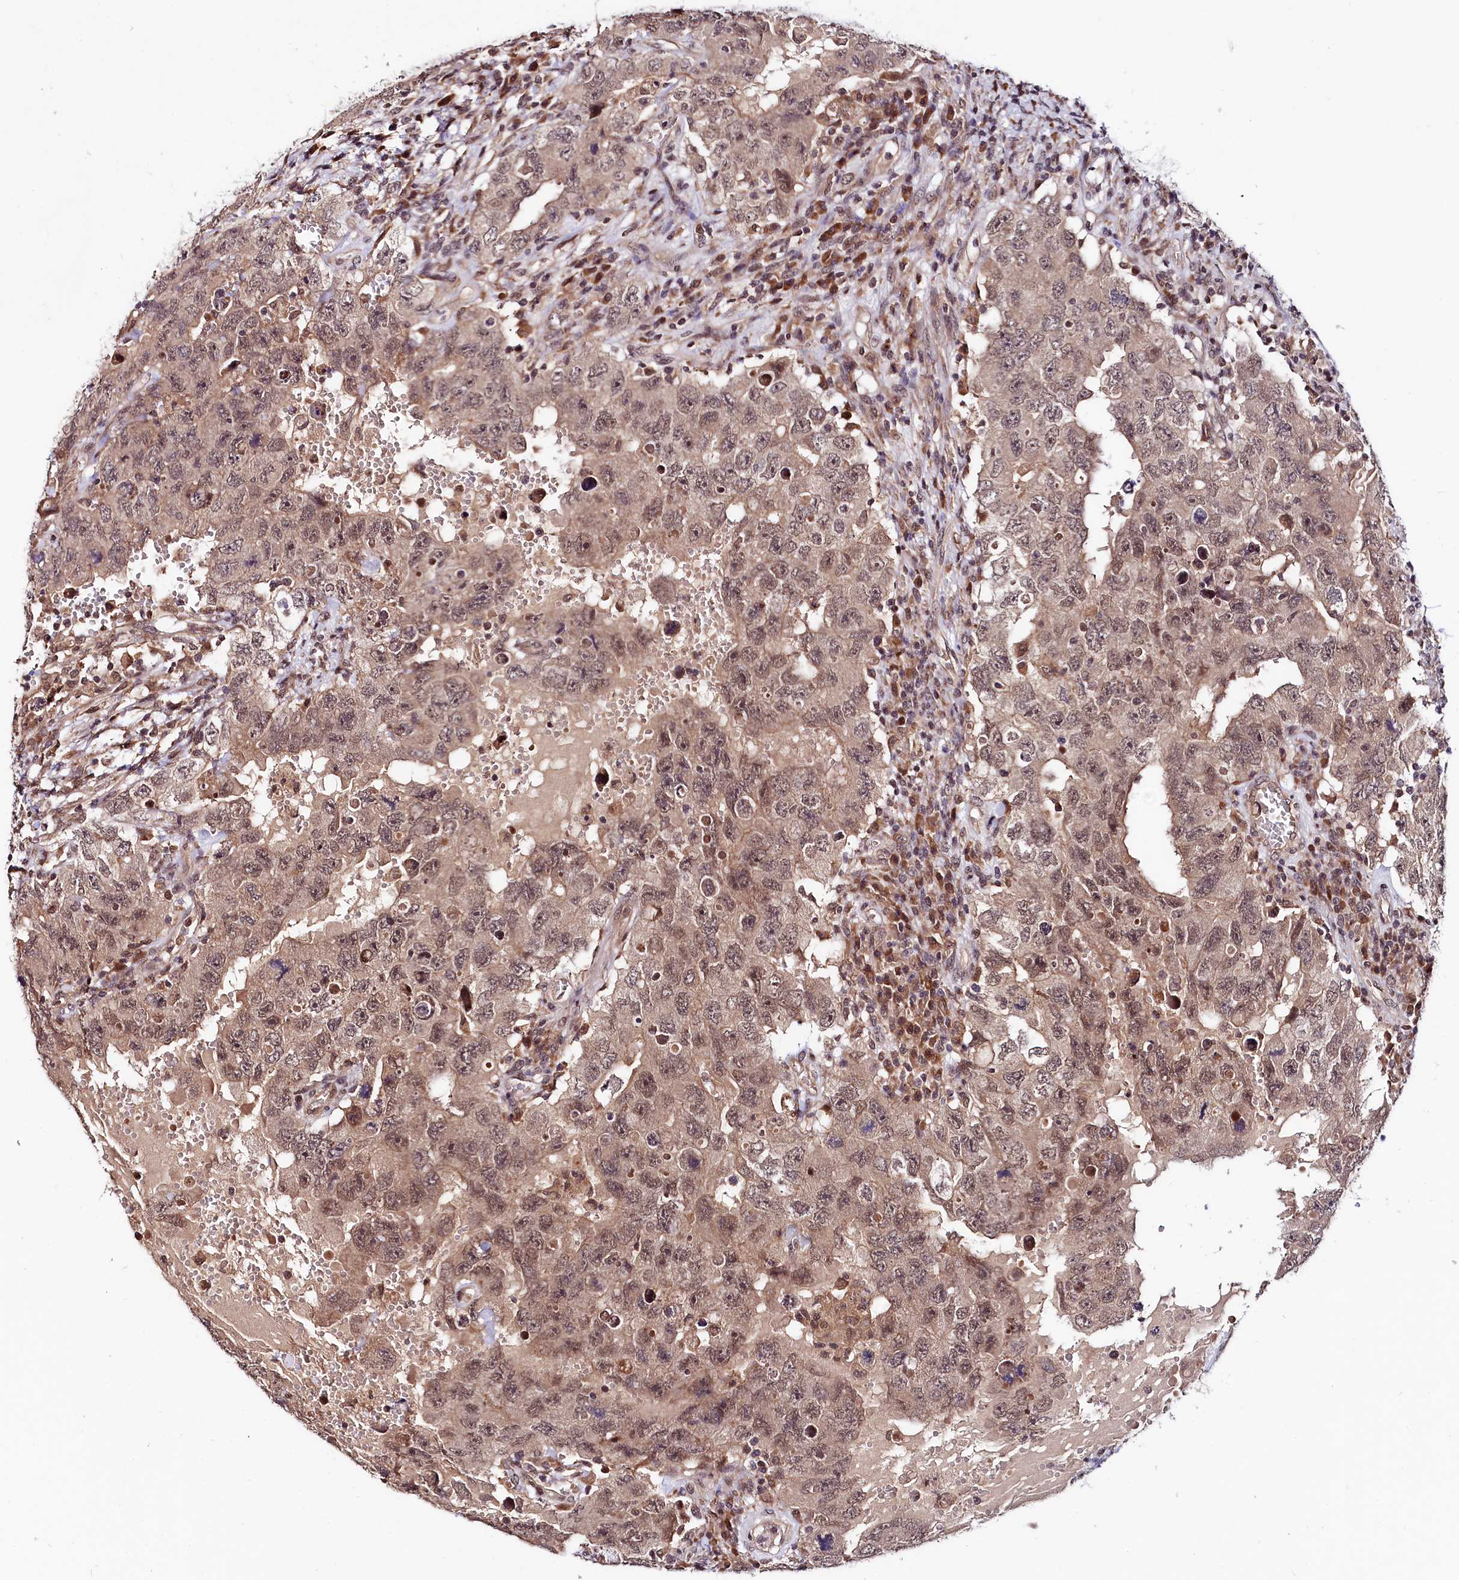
{"staining": {"intensity": "moderate", "quantity": ">75%", "location": "cytoplasmic/membranous,nuclear"}, "tissue": "testis cancer", "cell_type": "Tumor cells", "image_type": "cancer", "snomed": [{"axis": "morphology", "description": "Carcinoma, Embryonal, NOS"}, {"axis": "topography", "description": "Testis"}], "caption": "Embryonal carcinoma (testis) stained with a protein marker demonstrates moderate staining in tumor cells.", "gene": "UBE3A", "patient": {"sex": "male", "age": 26}}